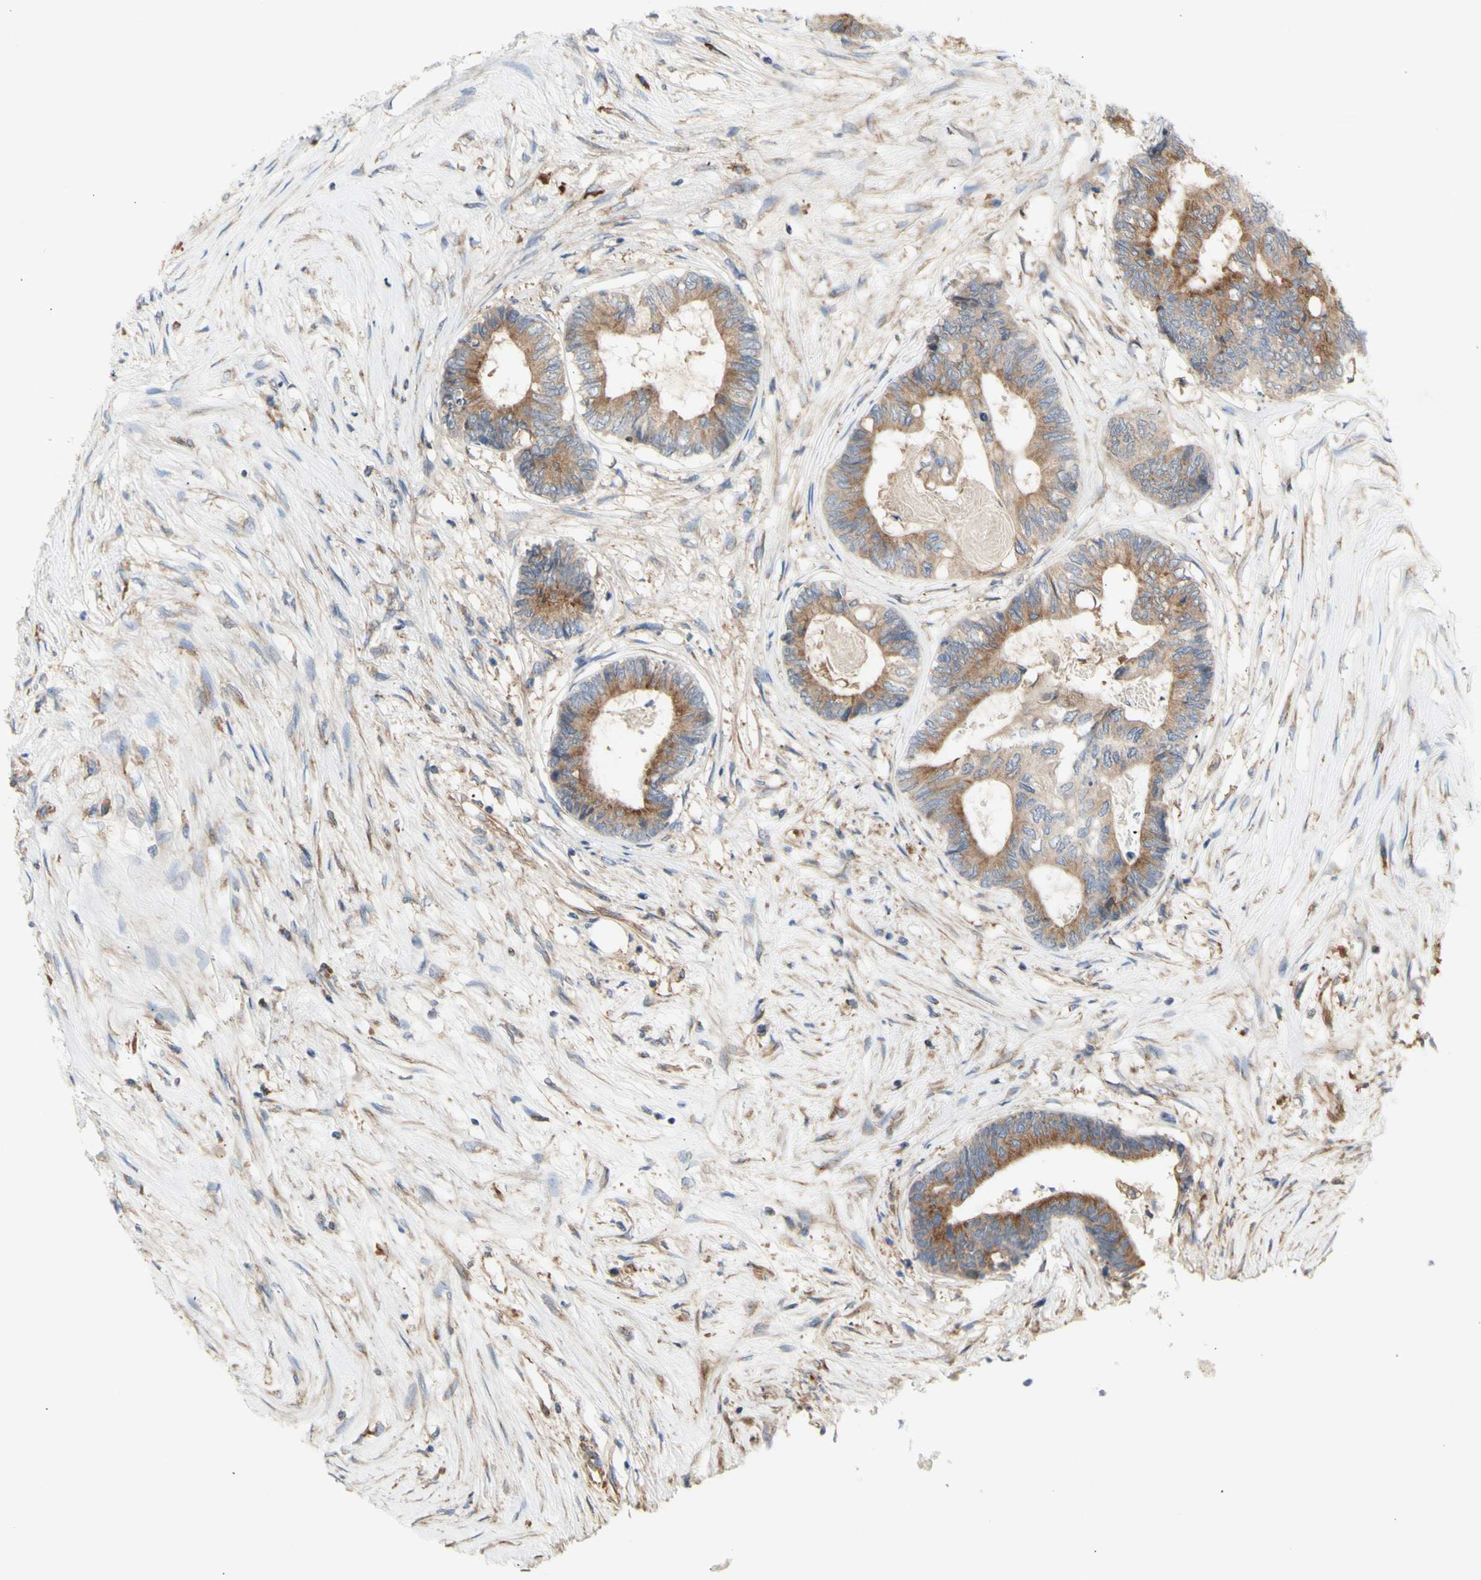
{"staining": {"intensity": "moderate", "quantity": "<25%", "location": "cytoplasmic/membranous"}, "tissue": "colorectal cancer", "cell_type": "Tumor cells", "image_type": "cancer", "snomed": [{"axis": "morphology", "description": "Adenocarcinoma, NOS"}, {"axis": "topography", "description": "Rectum"}], "caption": "A high-resolution histopathology image shows IHC staining of adenocarcinoma (colorectal), which demonstrates moderate cytoplasmic/membranous positivity in about <25% of tumor cells.", "gene": "KLC1", "patient": {"sex": "male", "age": 63}}